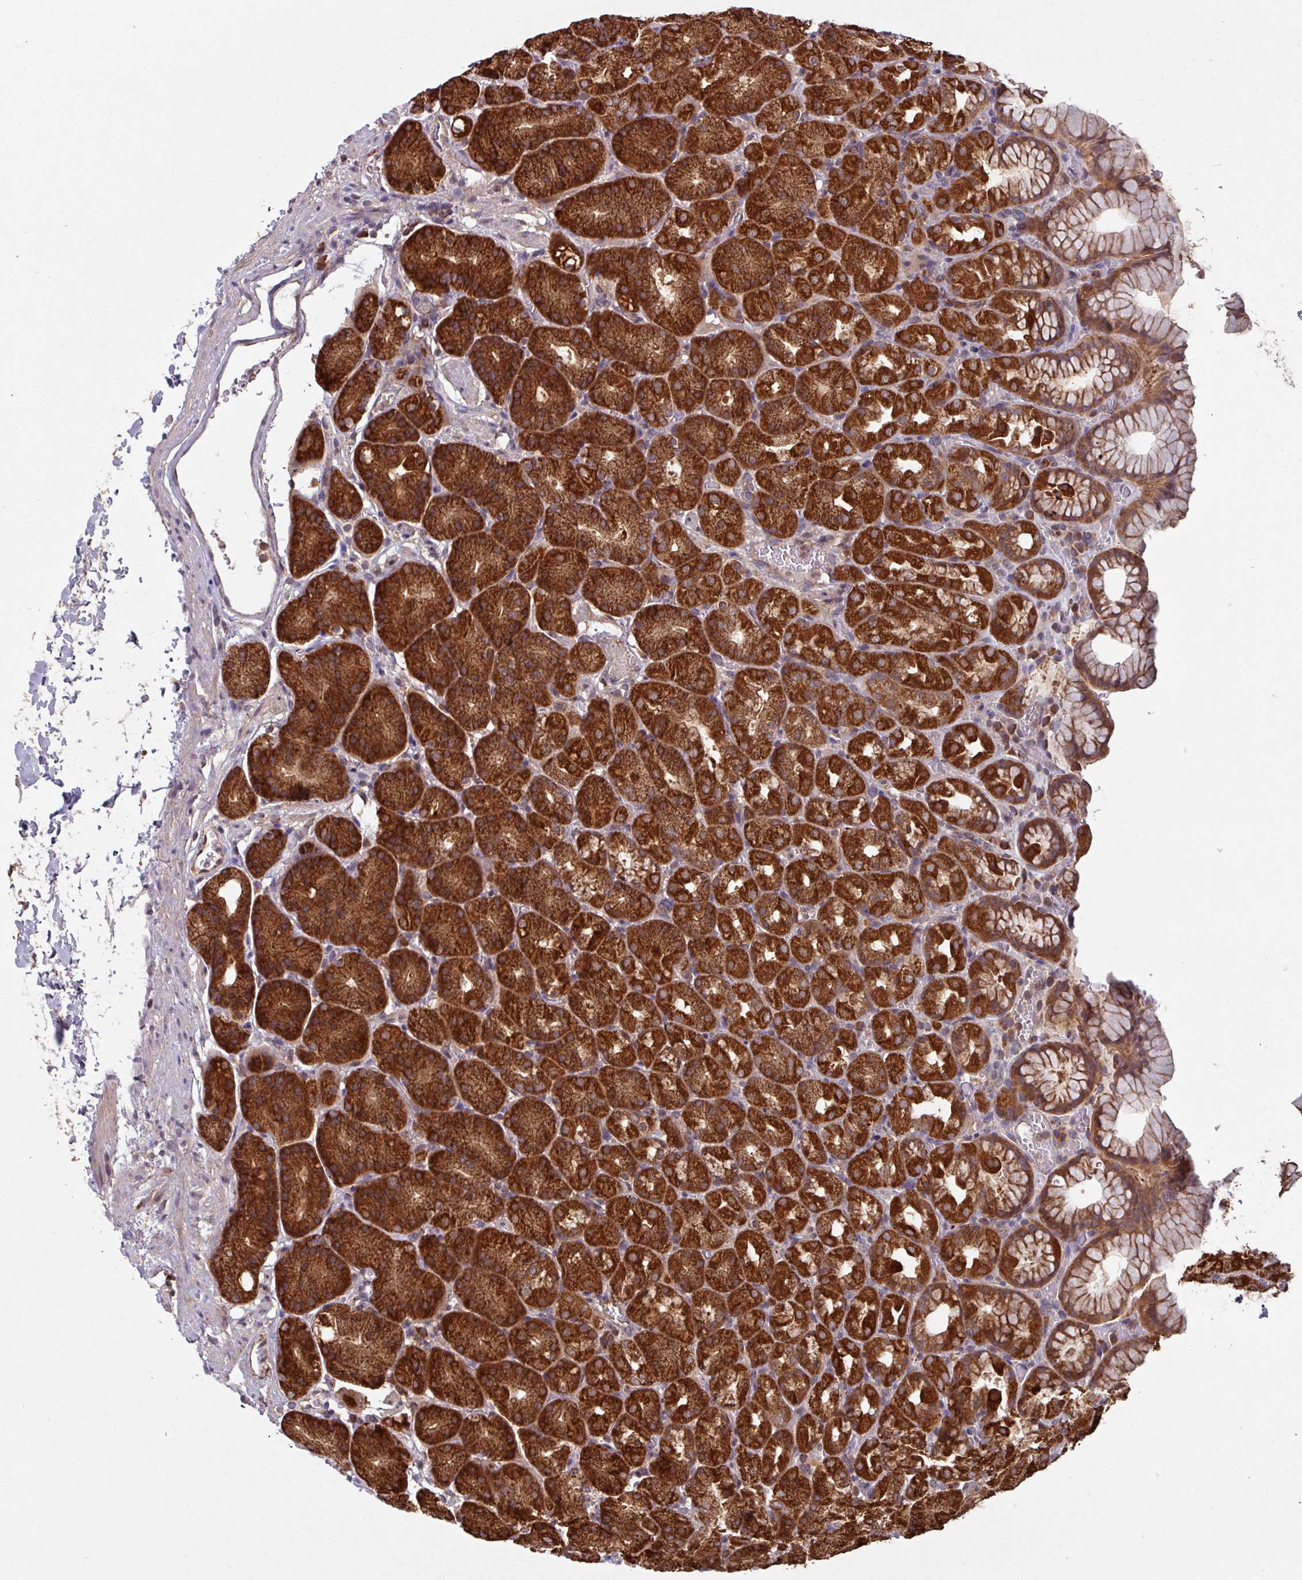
{"staining": {"intensity": "strong", "quantity": ">75%", "location": "cytoplasmic/membranous"}, "tissue": "stomach", "cell_type": "Glandular cells", "image_type": "normal", "snomed": [{"axis": "morphology", "description": "Normal tissue, NOS"}, {"axis": "topography", "description": "Stomach, upper"}], "caption": "About >75% of glandular cells in normal stomach demonstrate strong cytoplasmic/membranous protein positivity as visualized by brown immunohistochemical staining.", "gene": "COX7C", "patient": {"sex": "female", "age": 81}}